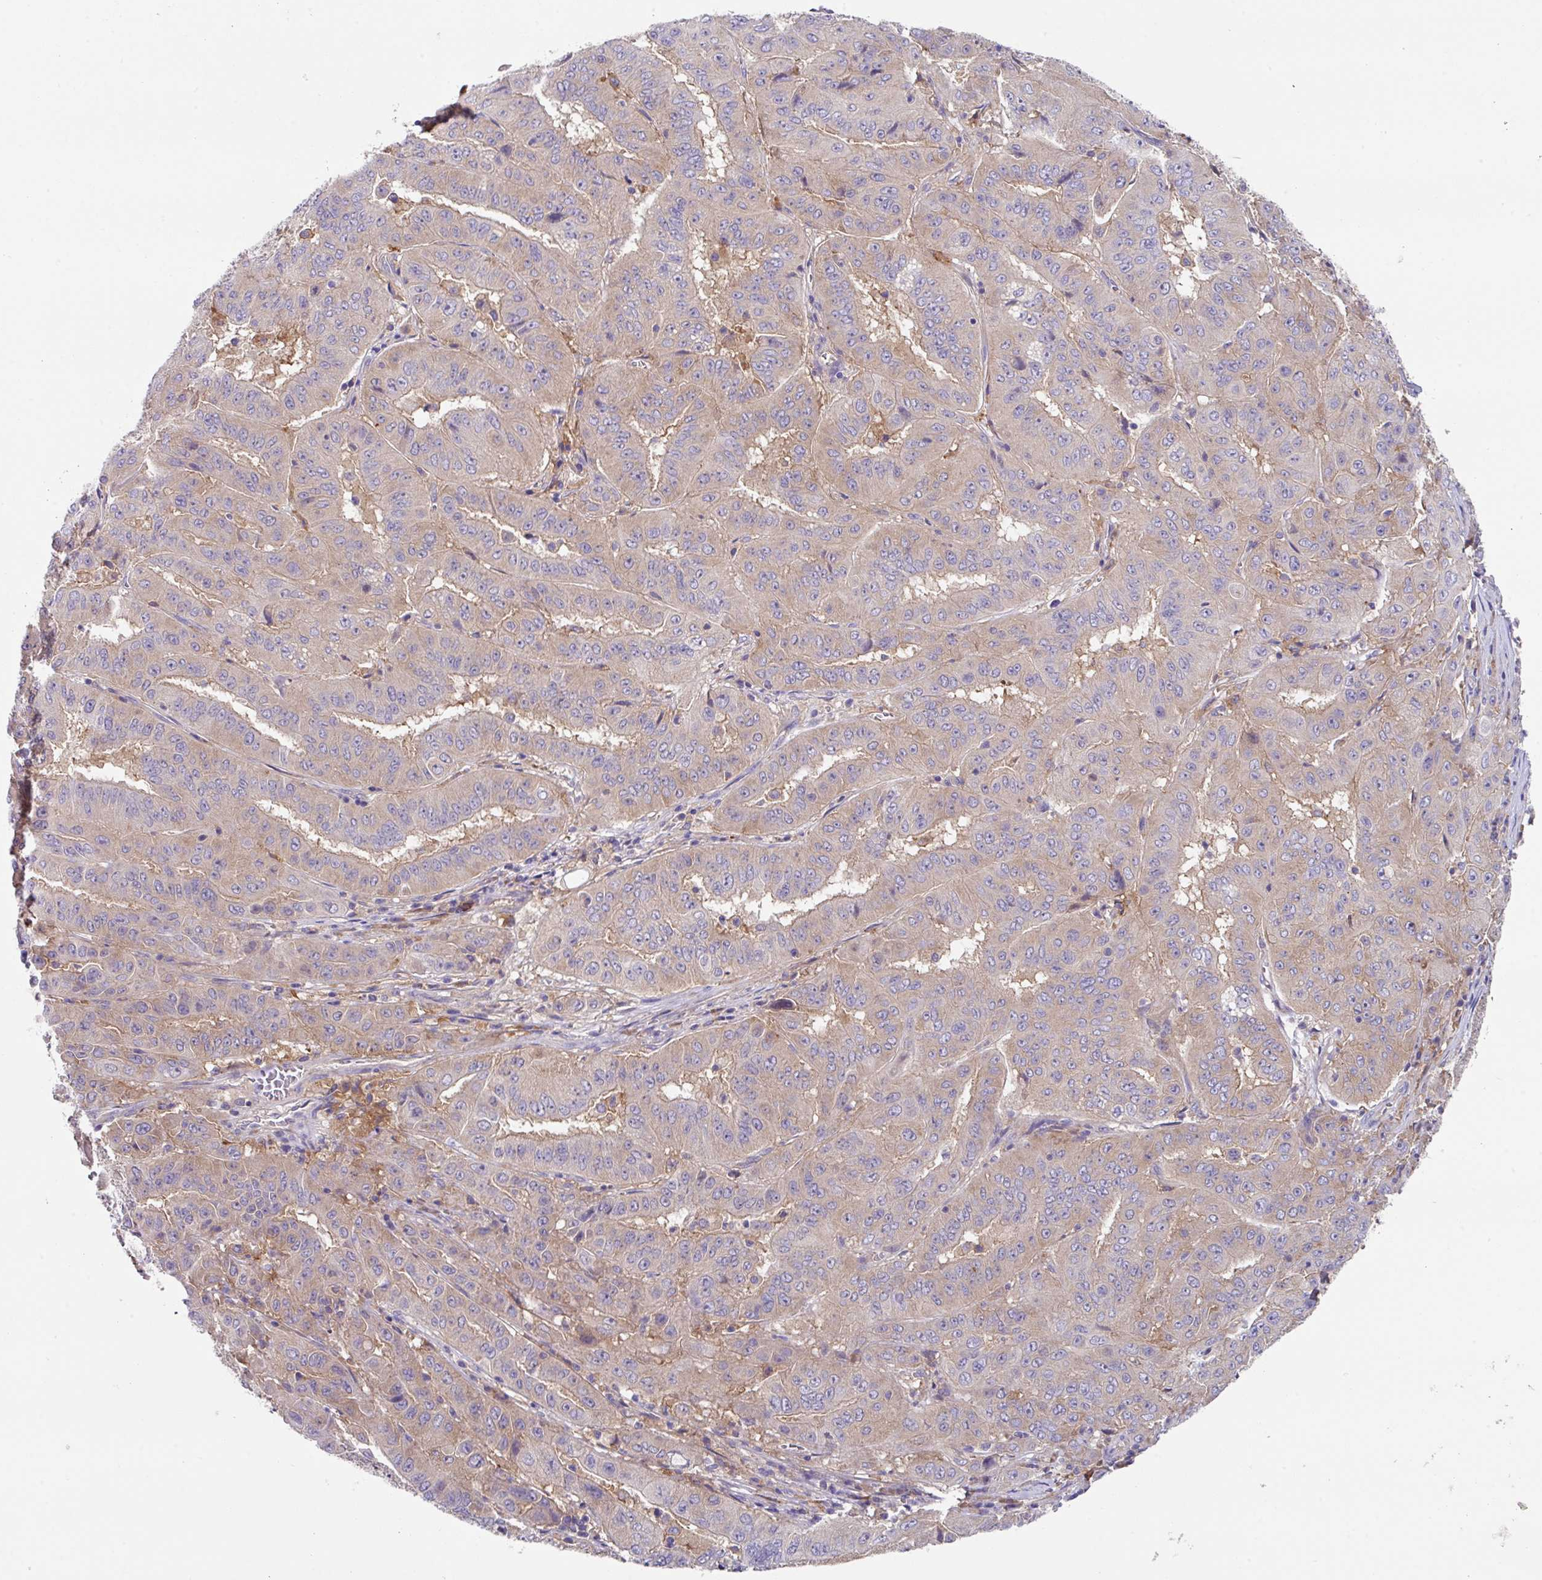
{"staining": {"intensity": "weak", "quantity": "<25%", "location": "cytoplasmic/membranous"}, "tissue": "pancreatic cancer", "cell_type": "Tumor cells", "image_type": "cancer", "snomed": [{"axis": "morphology", "description": "Adenocarcinoma, NOS"}, {"axis": "topography", "description": "Pancreas"}], "caption": "The histopathology image reveals no significant expression in tumor cells of pancreatic cancer (adenocarcinoma).", "gene": "EIF4B", "patient": {"sex": "male", "age": 63}}